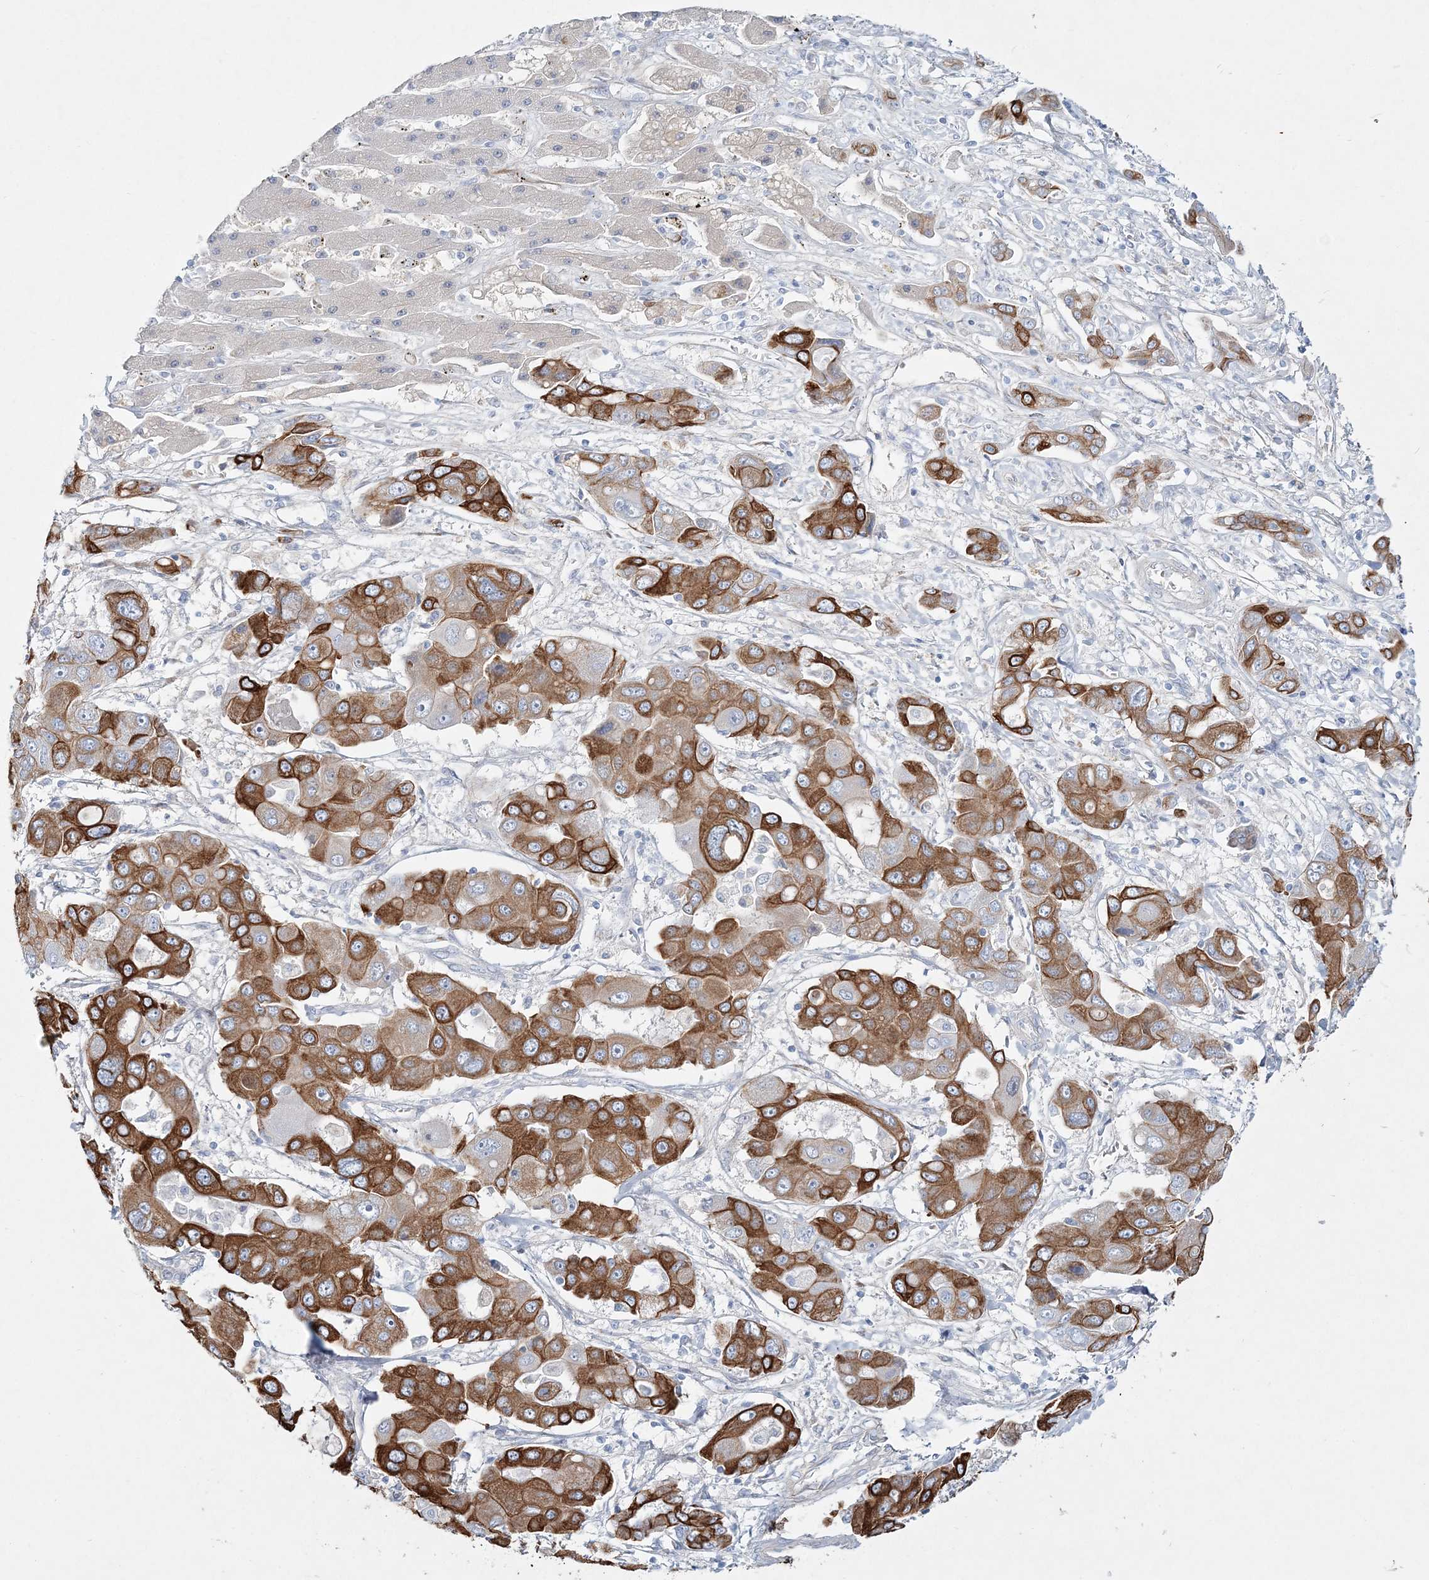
{"staining": {"intensity": "strong", "quantity": ">75%", "location": "cytoplasmic/membranous"}, "tissue": "liver cancer", "cell_type": "Tumor cells", "image_type": "cancer", "snomed": [{"axis": "morphology", "description": "Cholangiocarcinoma"}, {"axis": "topography", "description": "Liver"}], "caption": "Brown immunohistochemical staining in cholangiocarcinoma (liver) exhibits strong cytoplasmic/membranous expression in about >75% of tumor cells.", "gene": "ADGRL1", "patient": {"sex": "male", "age": 67}}